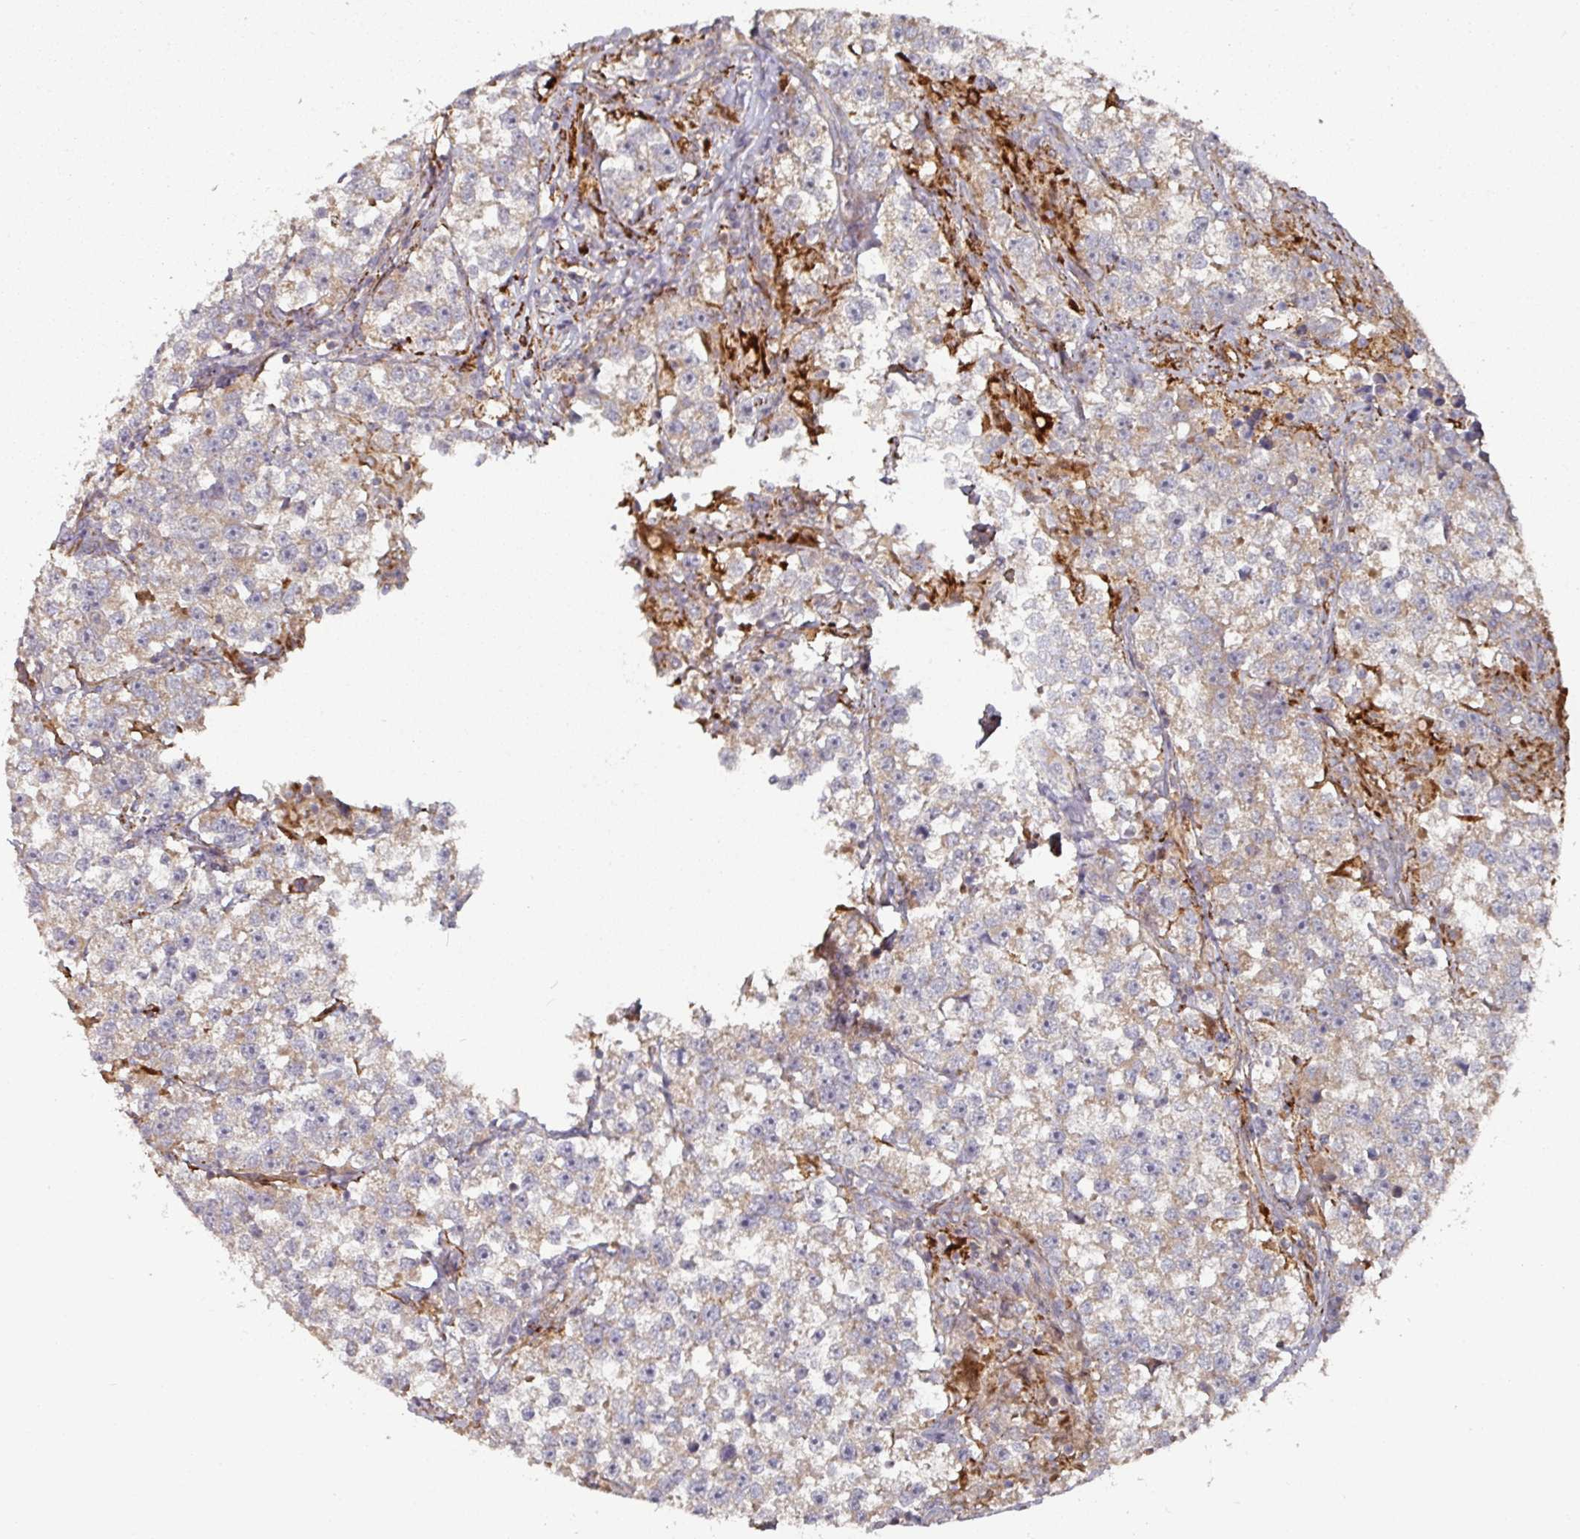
{"staining": {"intensity": "weak", "quantity": "<25%", "location": "cytoplasmic/membranous"}, "tissue": "testis cancer", "cell_type": "Tumor cells", "image_type": "cancer", "snomed": [{"axis": "morphology", "description": "Seminoma, NOS"}, {"axis": "topography", "description": "Testis"}], "caption": "Immunohistochemical staining of human seminoma (testis) reveals no significant expression in tumor cells. (IHC, brightfield microscopy, high magnification).", "gene": "DNAJC7", "patient": {"sex": "male", "age": 46}}